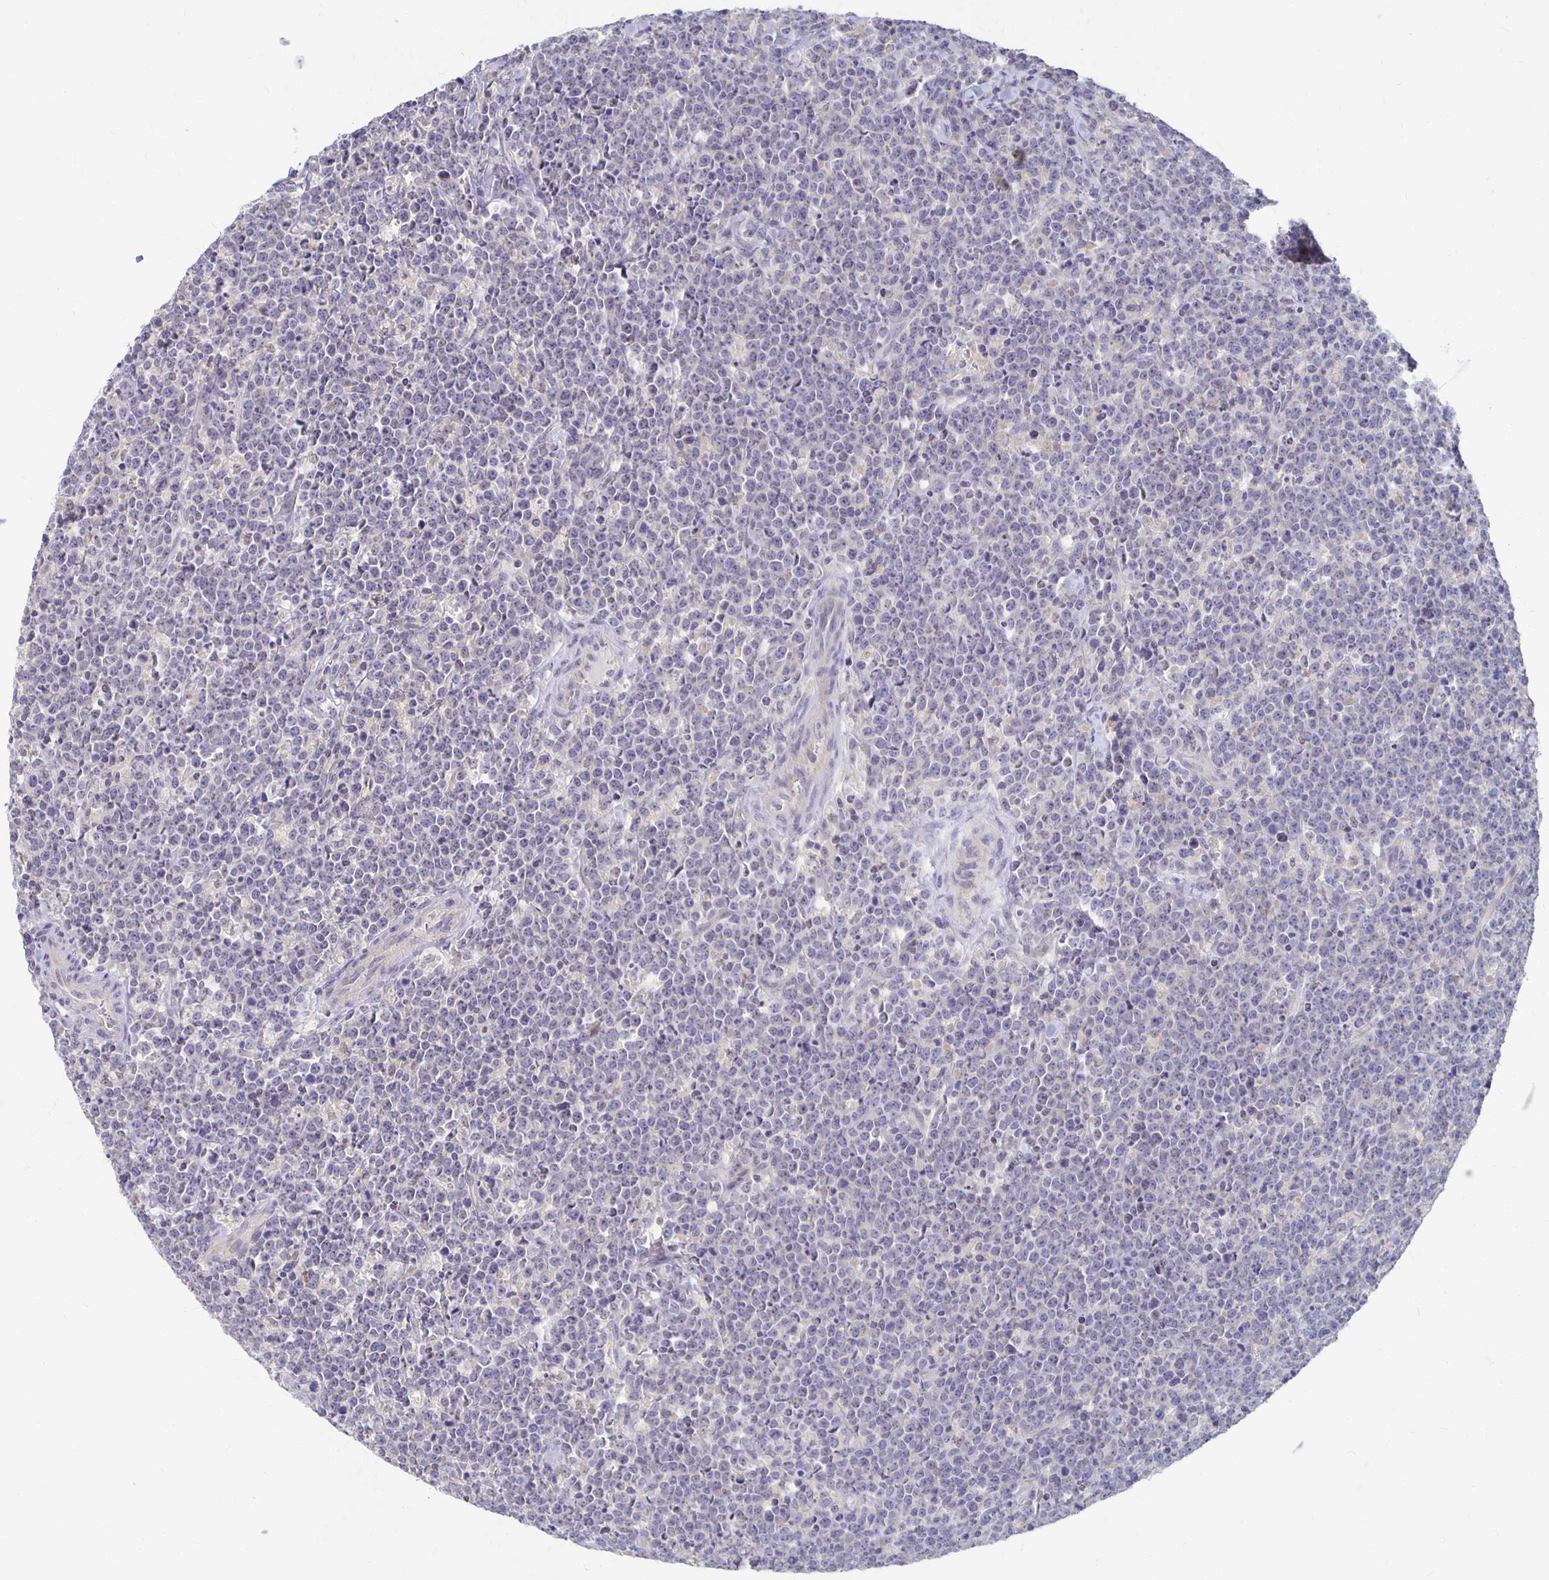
{"staining": {"intensity": "negative", "quantity": "none", "location": "none"}, "tissue": "lymphoma", "cell_type": "Tumor cells", "image_type": "cancer", "snomed": [{"axis": "morphology", "description": "Malignant lymphoma, non-Hodgkin's type, High grade"}, {"axis": "topography", "description": "Small intestine"}], "caption": "Lymphoma was stained to show a protein in brown. There is no significant staining in tumor cells. Nuclei are stained in blue.", "gene": "FKRP", "patient": {"sex": "female", "age": 56}}